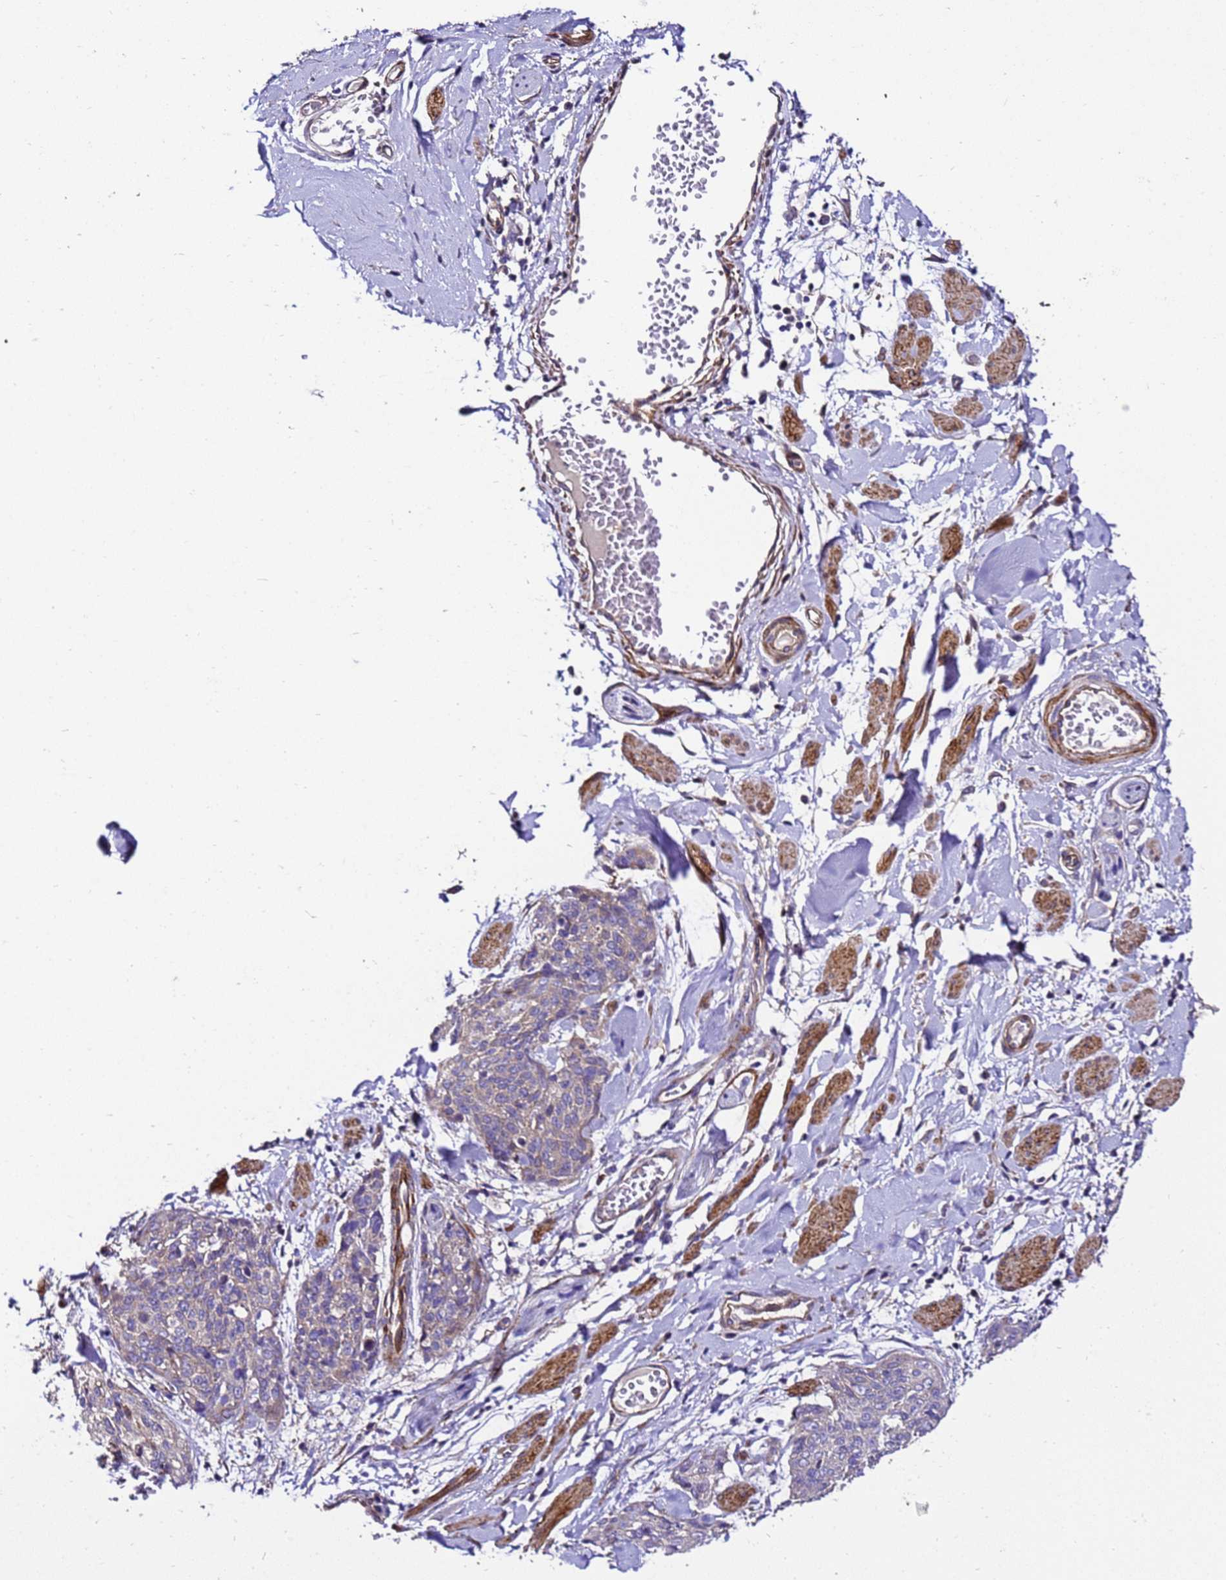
{"staining": {"intensity": "weak", "quantity": "<25%", "location": "cytoplasmic/membranous"}, "tissue": "skin cancer", "cell_type": "Tumor cells", "image_type": "cancer", "snomed": [{"axis": "morphology", "description": "Squamous cell carcinoma, NOS"}, {"axis": "topography", "description": "Skin"}, {"axis": "topography", "description": "Vulva"}], "caption": "Skin cancer (squamous cell carcinoma) was stained to show a protein in brown. There is no significant expression in tumor cells.", "gene": "ZNF417", "patient": {"sex": "female", "age": 85}}